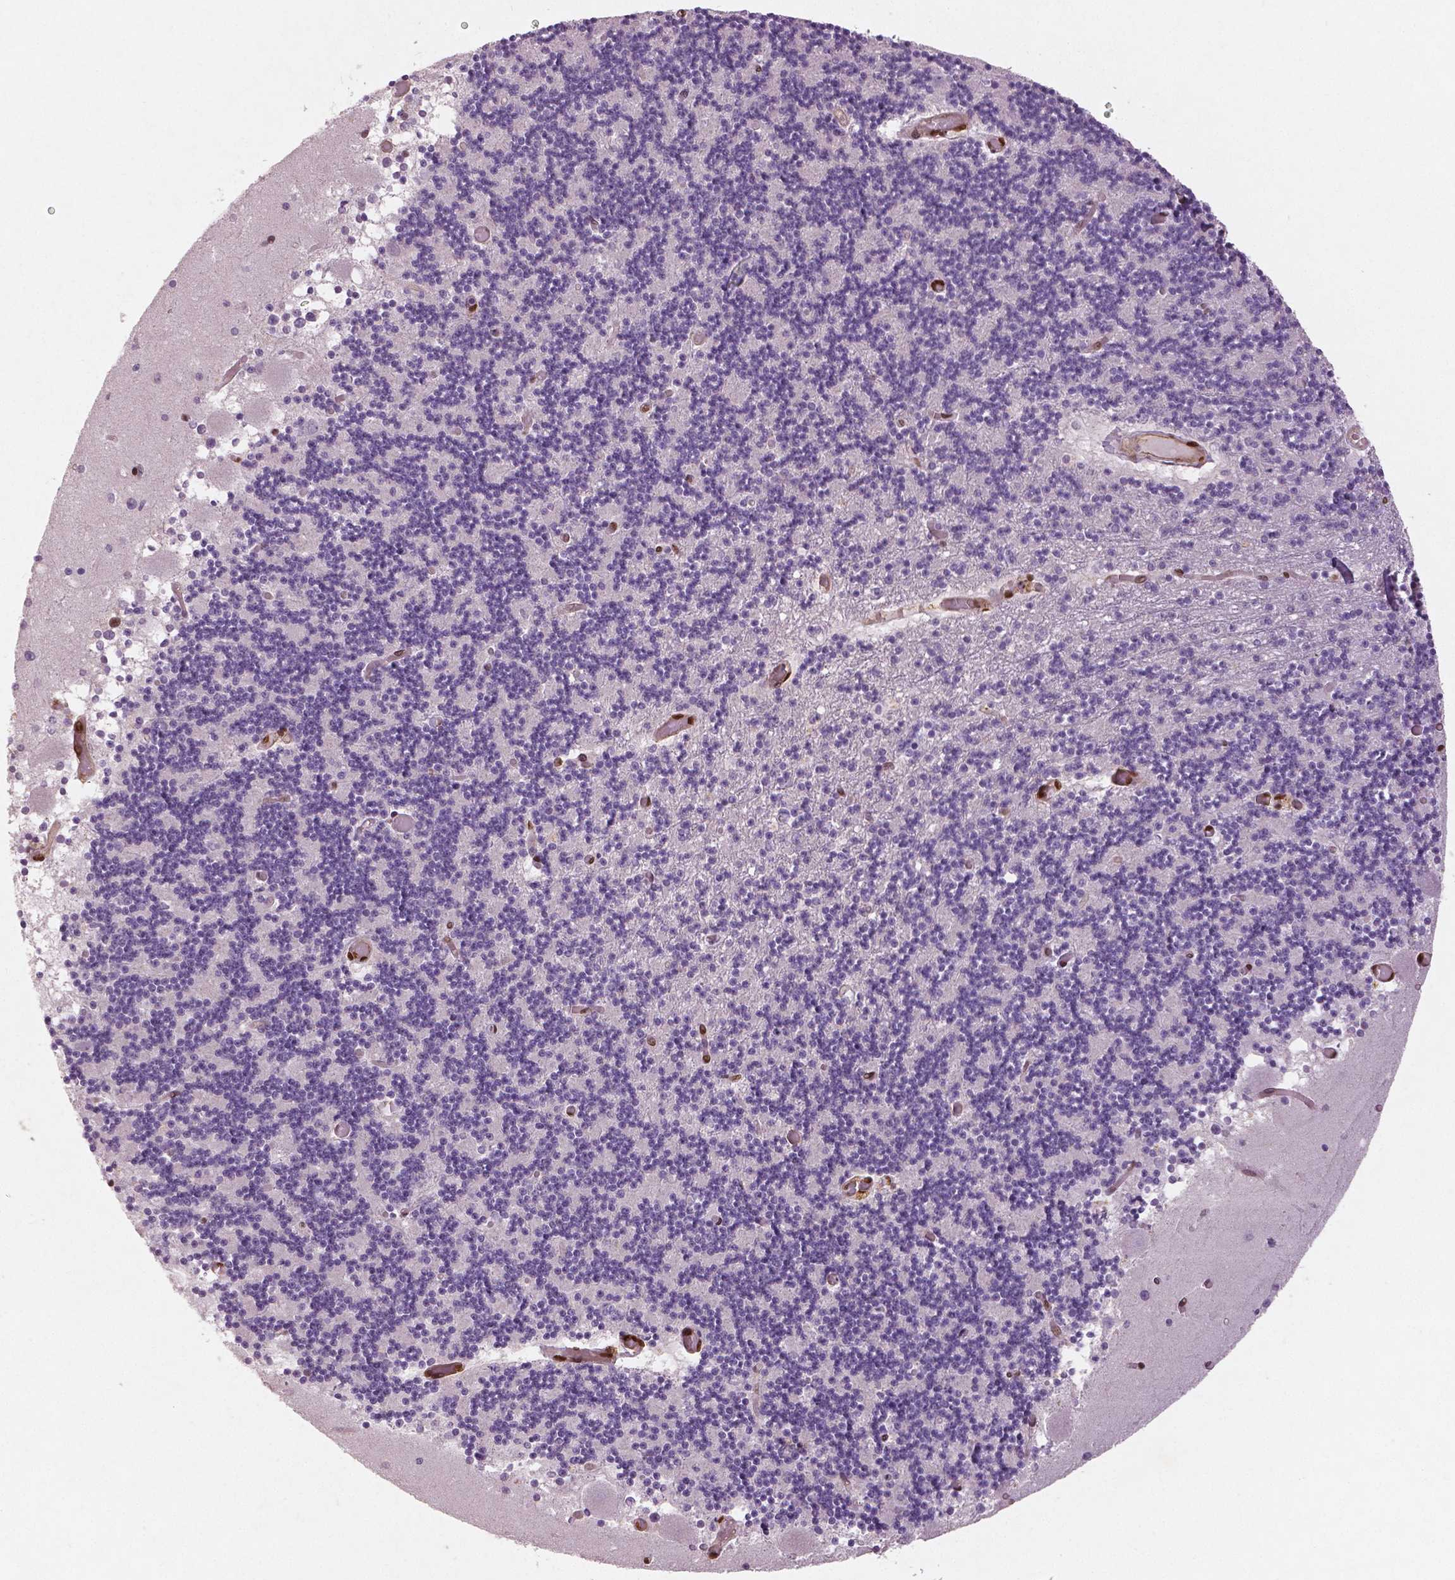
{"staining": {"intensity": "negative", "quantity": "none", "location": "none"}, "tissue": "cerebellum", "cell_type": "Cells in granular layer", "image_type": "normal", "snomed": [{"axis": "morphology", "description": "Normal tissue, NOS"}, {"axis": "topography", "description": "Cerebellum"}], "caption": "The image reveals no significant positivity in cells in granular layer of cerebellum.", "gene": "WWTR1", "patient": {"sex": "female", "age": 28}}